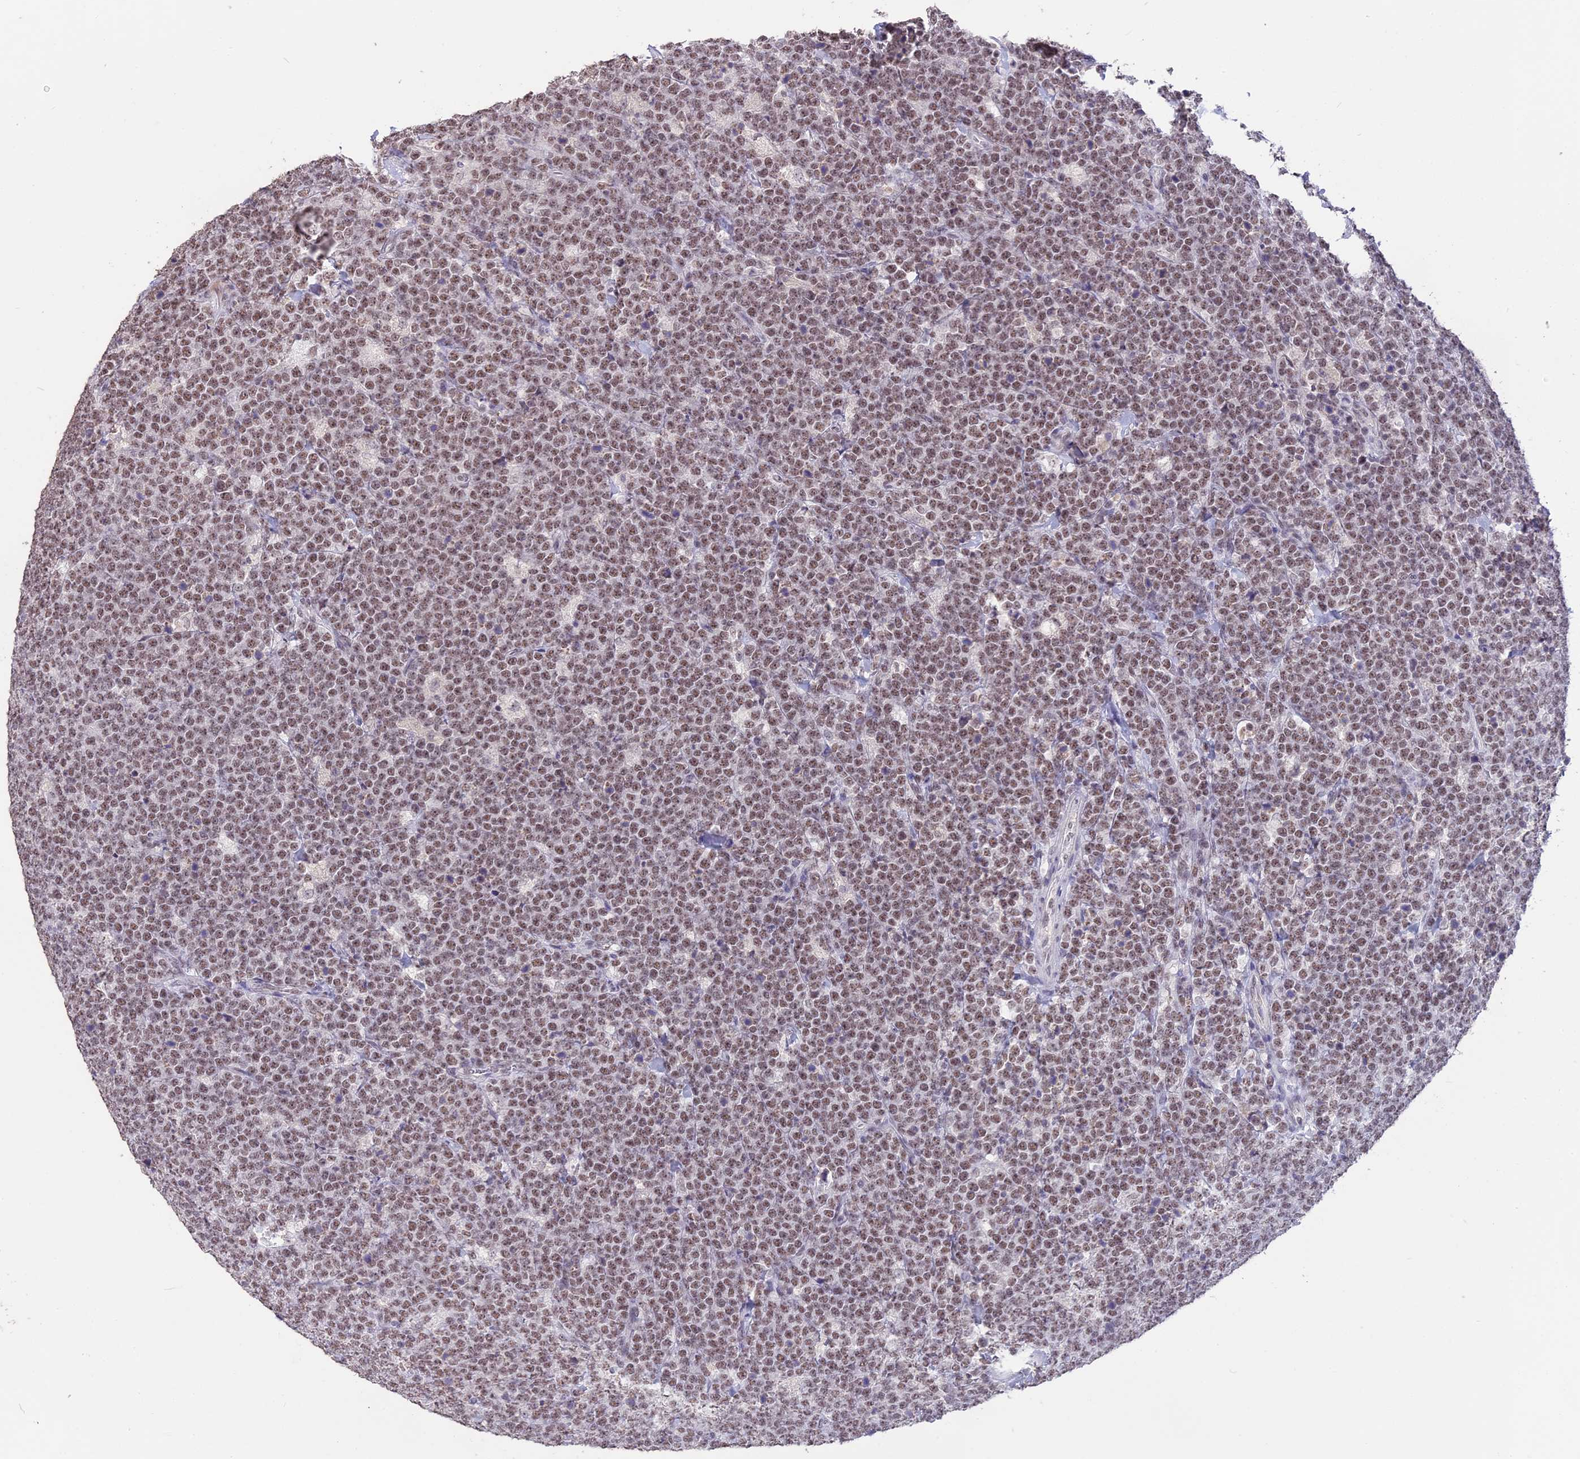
{"staining": {"intensity": "moderate", "quantity": ">75%", "location": "nuclear"}, "tissue": "lymphoma", "cell_type": "Tumor cells", "image_type": "cancer", "snomed": [{"axis": "morphology", "description": "Malignant lymphoma, non-Hodgkin's type, High grade"}, {"axis": "topography", "description": "Small intestine"}], "caption": "Protein expression analysis of malignant lymphoma, non-Hodgkin's type (high-grade) exhibits moderate nuclear expression in approximately >75% of tumor cells.", "gene": "SETD2", "patient": {"sex": "male", "age": 8}}